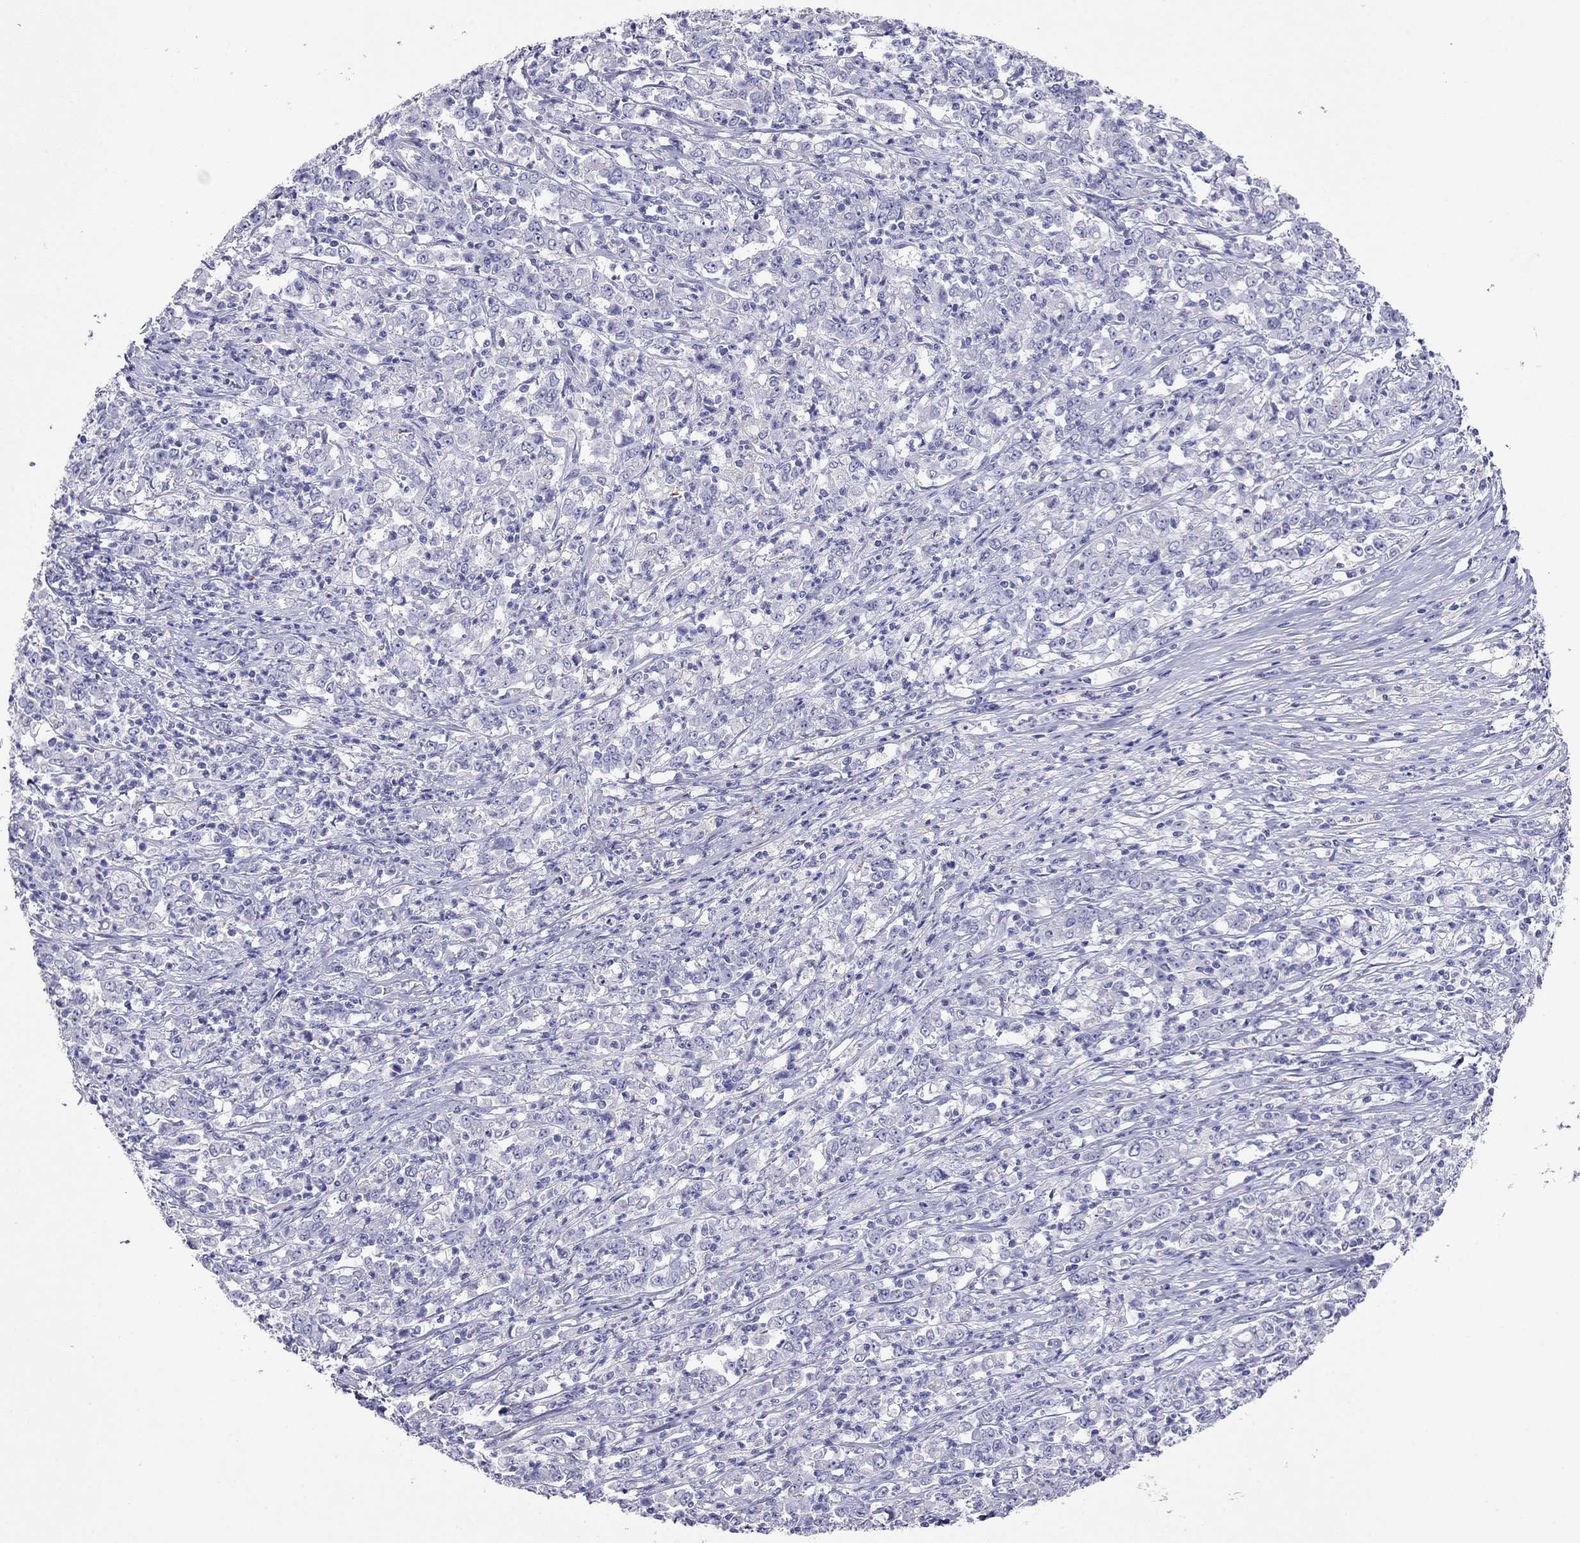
{"staining": {"intensity": "negative", "quantity": "none", "location": "none"}, "tissue": "stomach cancer", "cell_type": "Tumor cells", "image_type": "cancer", "snomed": [{"axis": "morphology", "description": "Adenocarcinoma, NOS"}, {"axis": "topography", "description": "Stomach, lower"}], "caption": "Stomach adenocarcinoma stained for a protein using immunohistochemistry (IHC) exhibits no positivity tumor cells.", "gene": "CAPNS2", "patient": {"sex": "female", "age": 71}}